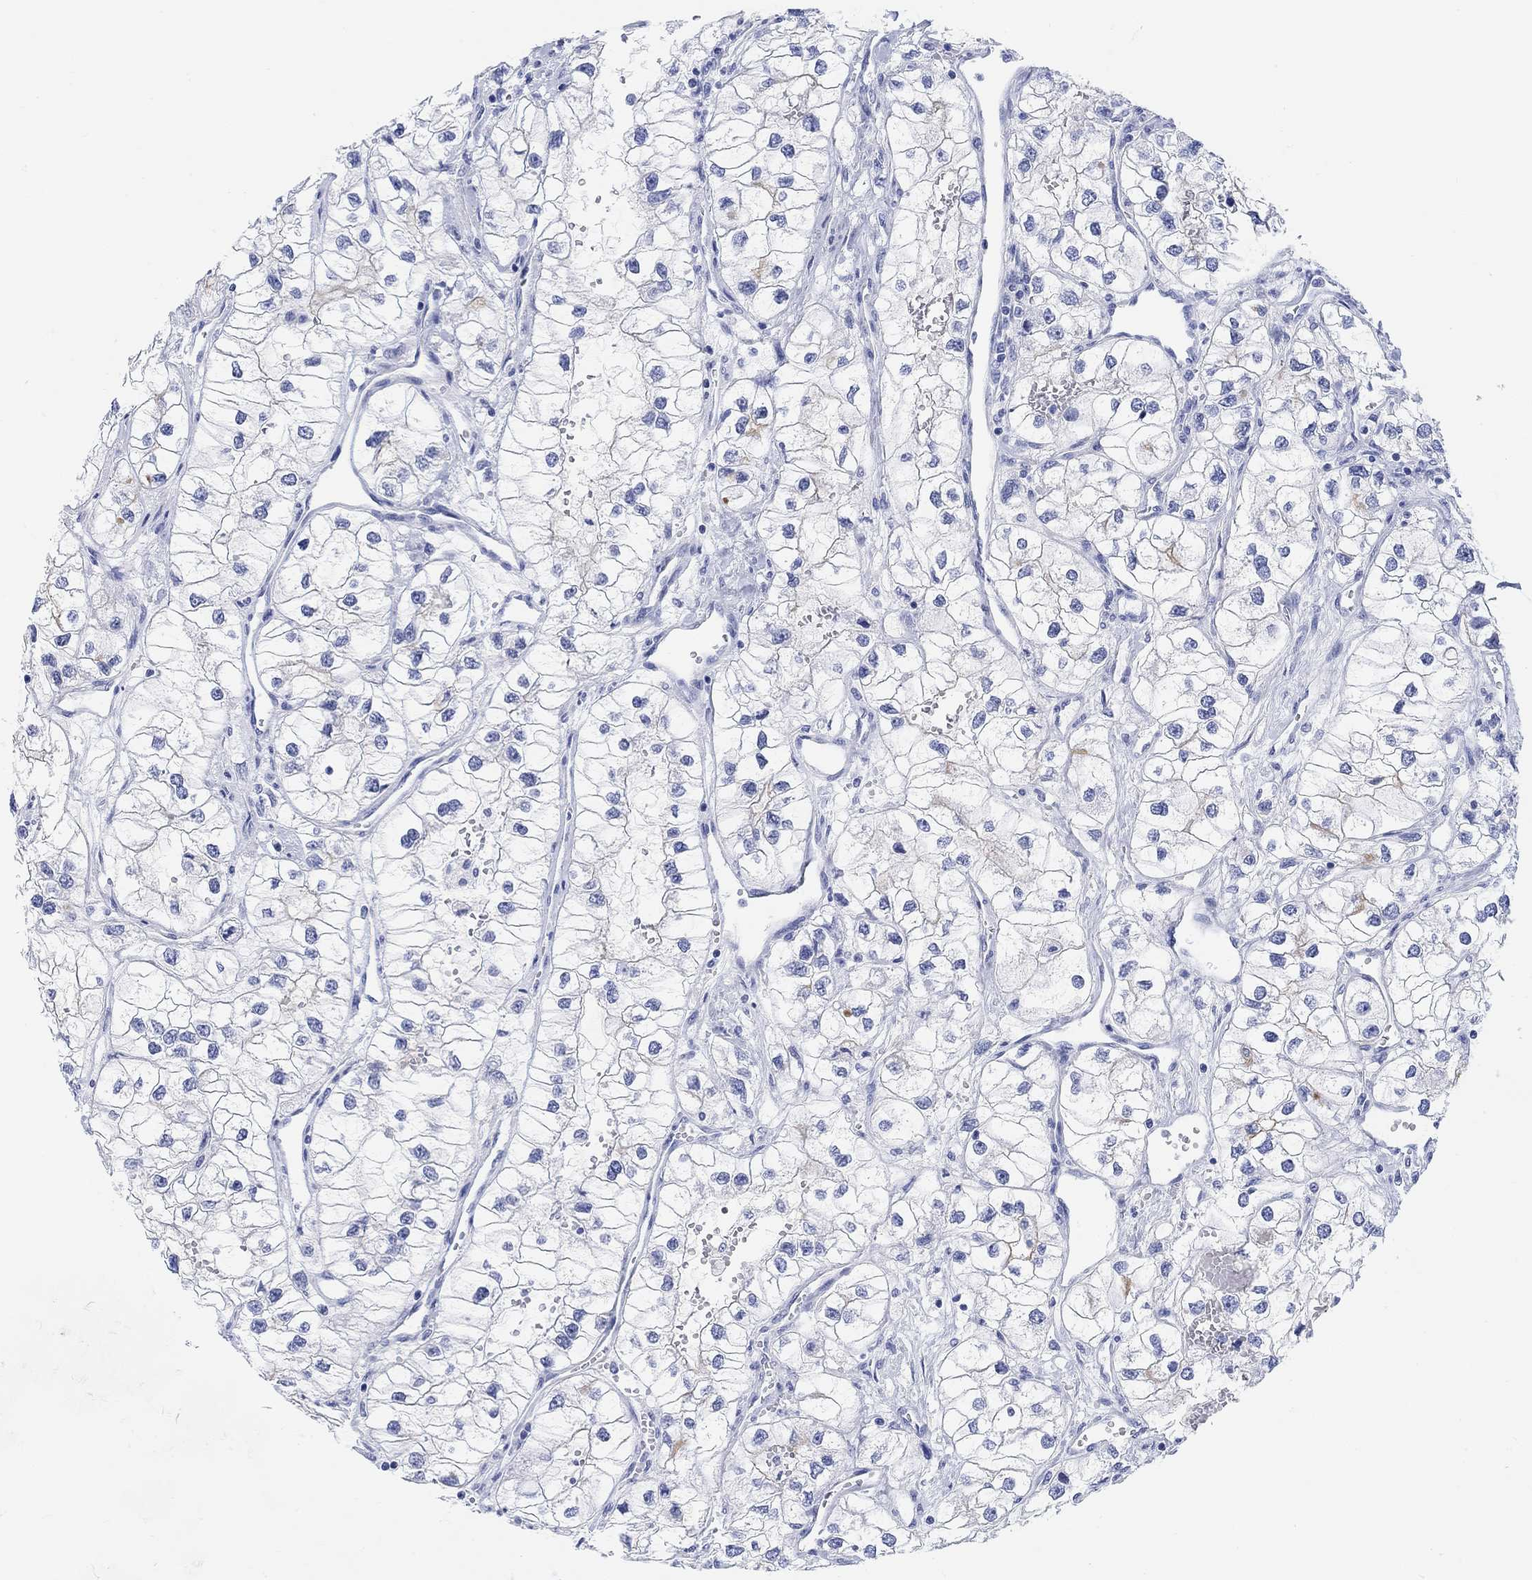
{"staining": {"intensity": "weak", "quantity": "<25%", "location": "cytoplasmic/membranous"}, "tissue": "renal cancer", "cell_type": "Tumor cells", "image_type": "cancer", "snomed": [{"axis": "morphology", "description": "Adenocarcinoma, NOS"}, {"axis": "topography", "description": "Kidney"}], "caption": "There is no significant positivity in tumor cells of renal cancer (adenocarcinoma). Nuclei are stained in blue.", "gene": "XIRP2", "patient": {"sex": "male", "age": 59}}